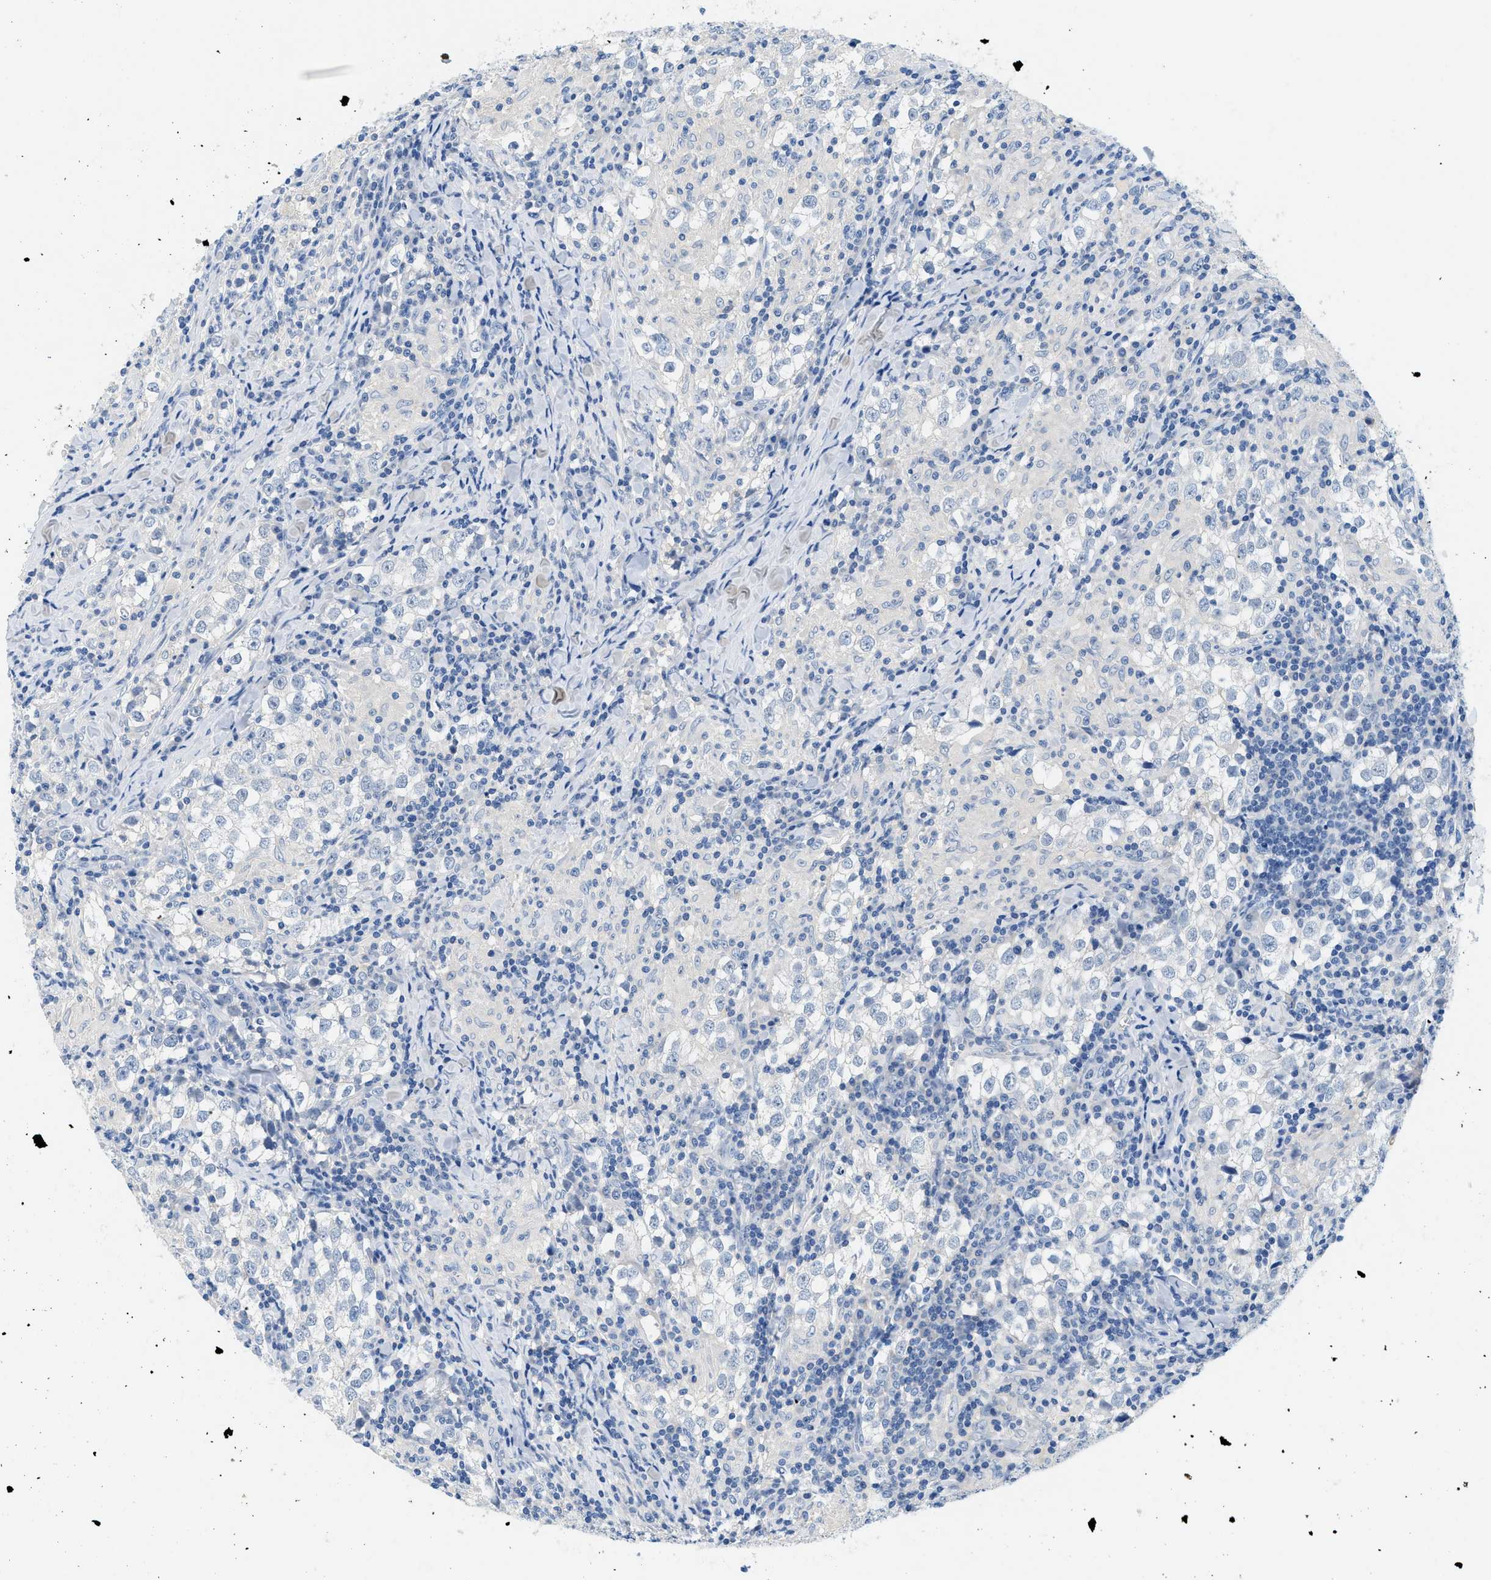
{"staining": {"intensity": "negative", "quantity": "none", "location": "none"}, "tissue": "testis cancer", "cell_type": "Tumor cells", "image_type": "cancer", "snomed": [{"axis": "morphology", "description": "Seminoma, NOS"}, {"axis": "morphology", "description": "Carcinoma, Embryonal, NOS"}, {"axis": "topography", "description": "Testis"}], "caption": "This is a histopathology image of immunohistochemistry (IHC) staining of testis cancer, which shows no staining in tumor cells. Nuclei are stained in blue.", "gene": "BPGM", "patient": {"sex": "male", "age": 36}}